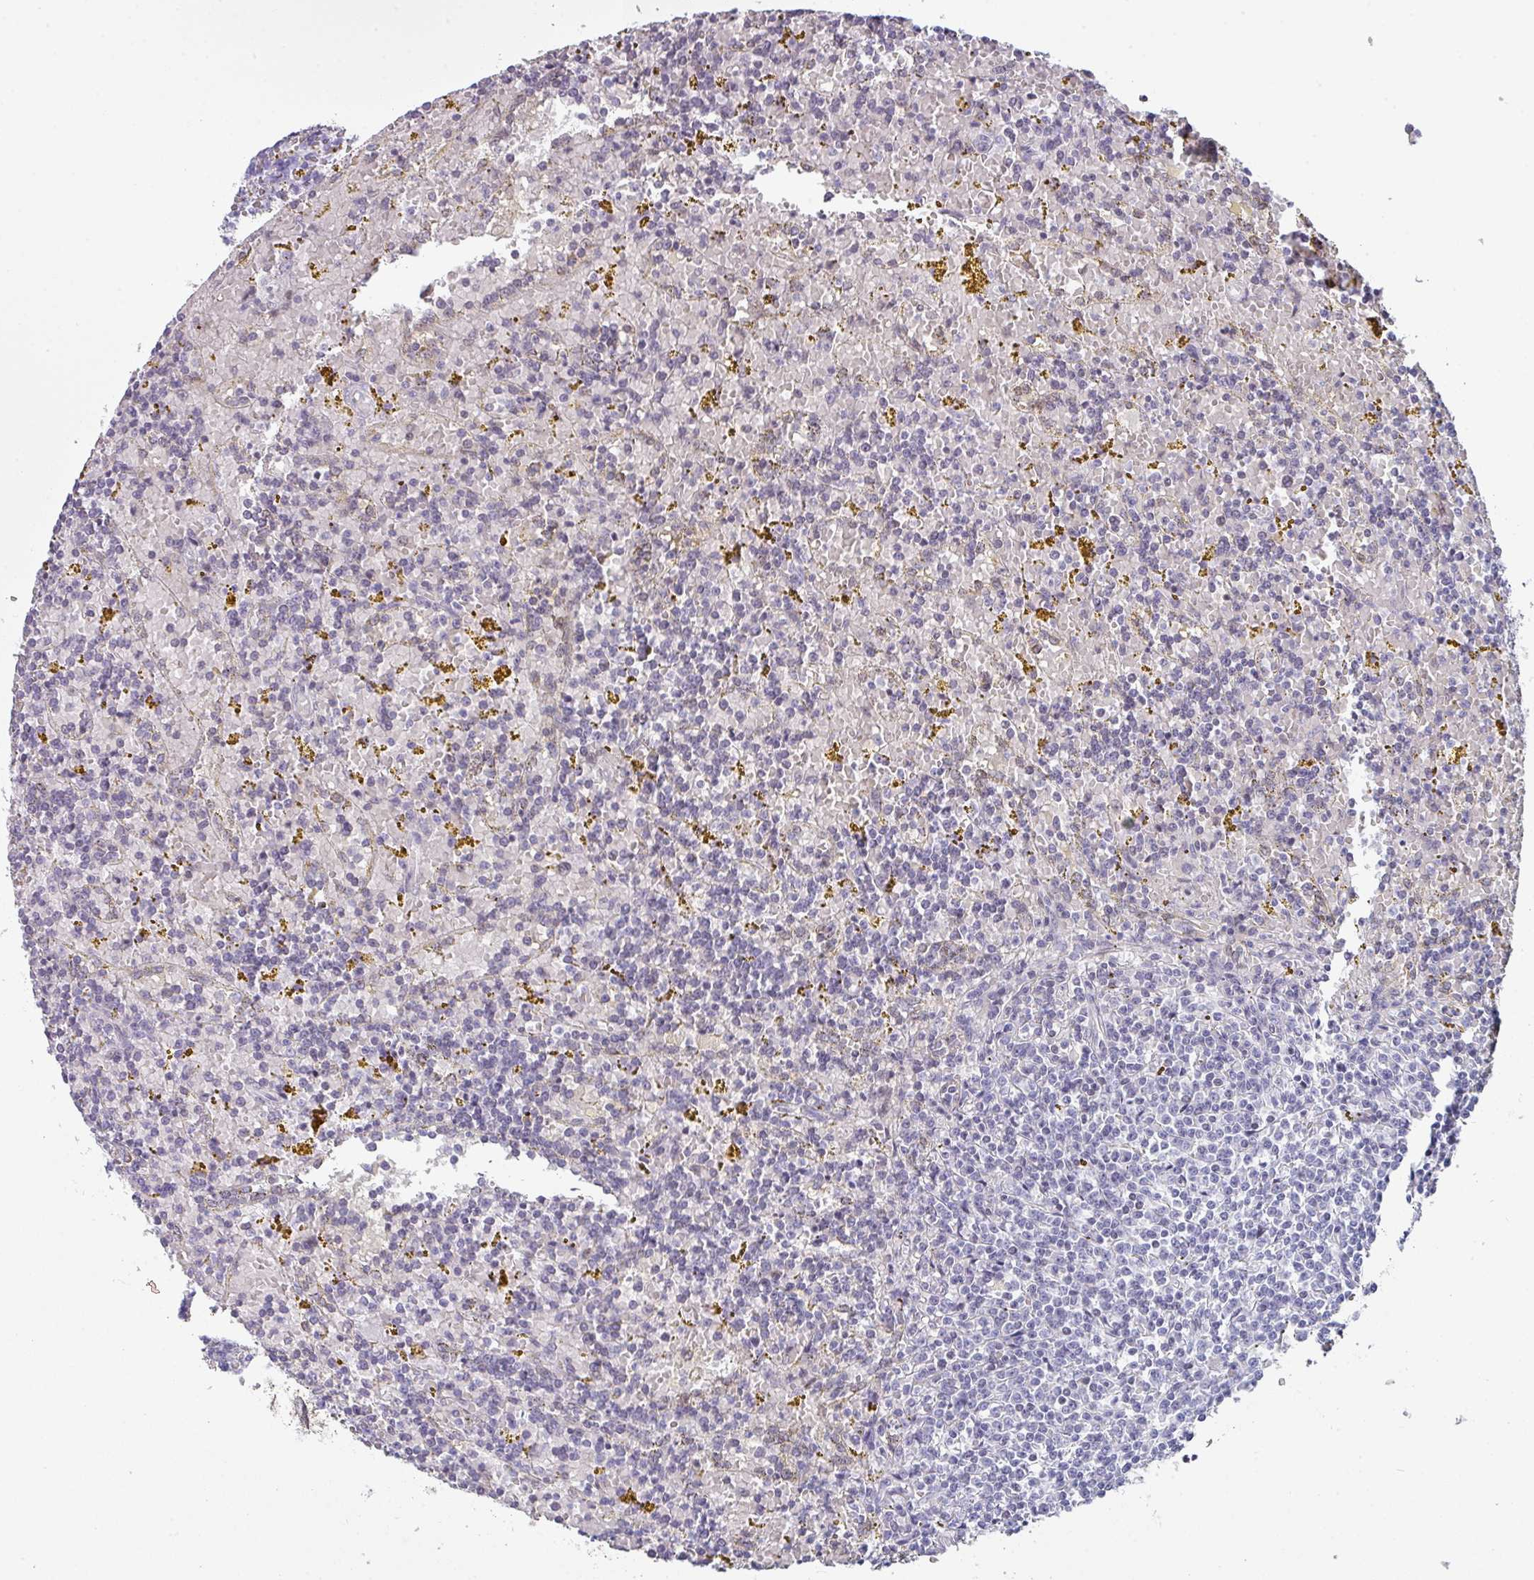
{"staining": {"intensity": "negative", "quantity": "none", "location": "none"}, "tissue": "lymphoma", "cell_type": "Tumor cells", "image_type": "cancer", "snomed": [{"axis": "morphology", "description": "Malignant lymphoma, non-Hodgkin's type, Low grade"}, {"axis": "topography", "description": "Spleen"}, {"axis": "topography", "description": "Lymph node"}], "caption": "Tumor cells are negative for brown protein staining in lymphoma.", "gene": "DEFB115", "patient": {"sex": "female", "age": 66}}